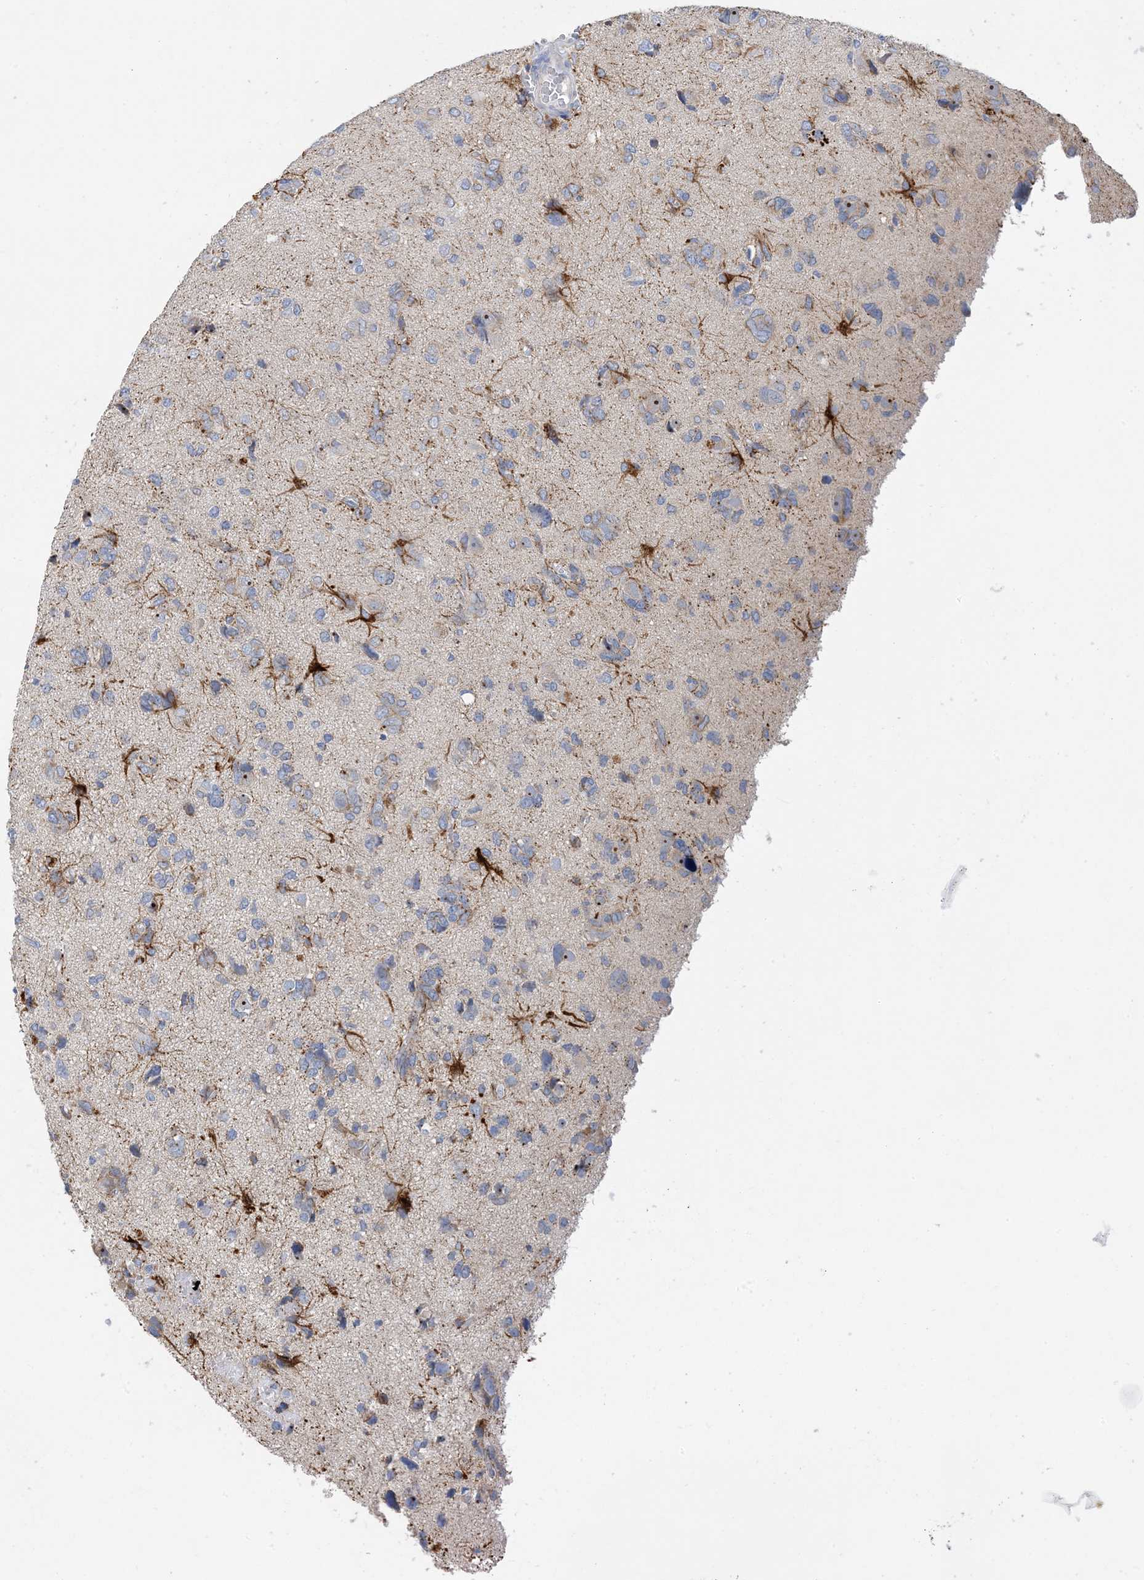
{"staining": {"intensity": "negative", "quantity": "none", "location": "none"}, "tissue": "glioma", "cell_type": "Tumor cells", "image_type": "cancer", "snomed": [{"axis": "morphology", "description": "Glioma, malignant, High grade"}, {"axis": "topography", "description": "Brain"}], "caption": "Immunohistochemistry of high-grade glioma (malignant) displays no staining in tumor cells.", "gene": "ZCCHC18", "patient": {"sex": "female", "age": 59}}